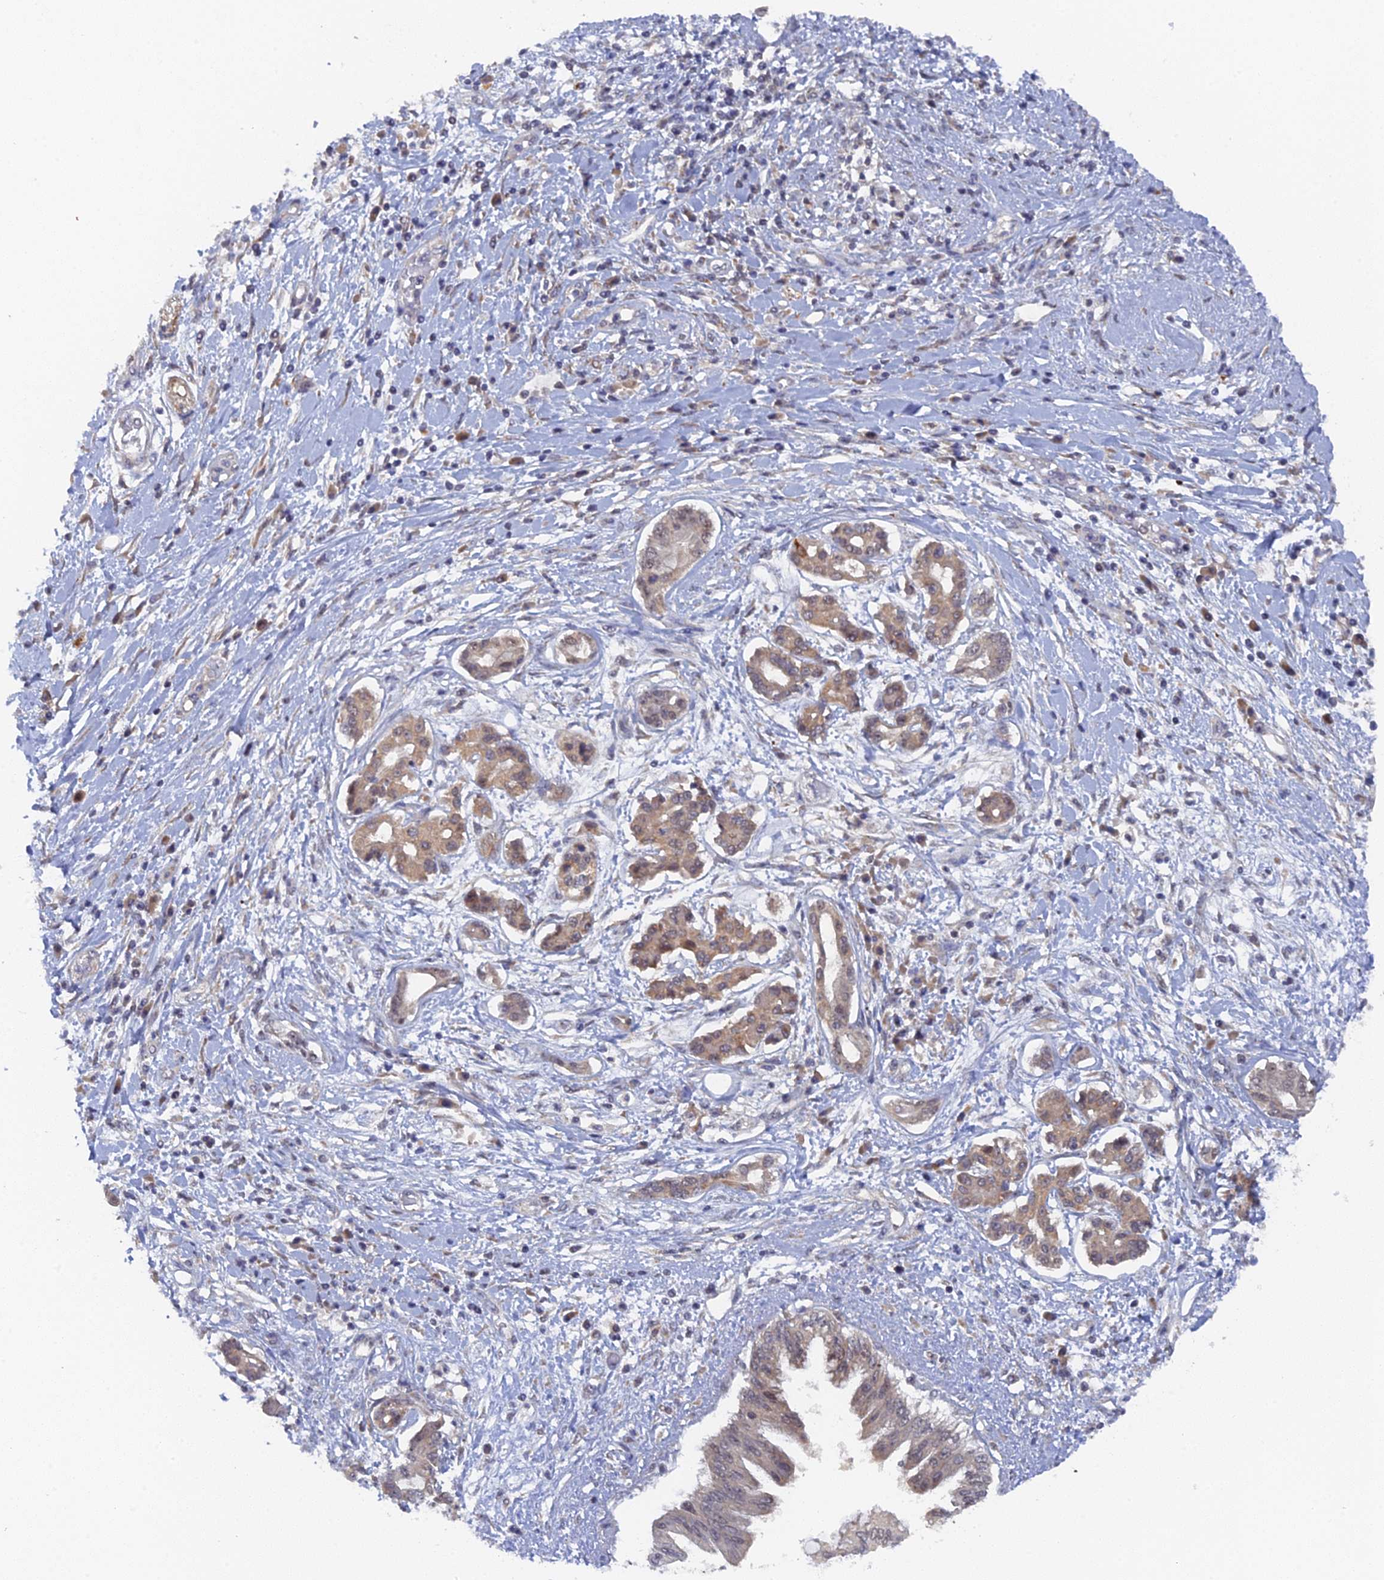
{"staining": {"intensity": "moderate", "quantity": ">75%", "location": "cytoplasmic/membranous"}, "tissue": "pancreatic cancer", "cell_type": "Tumor cells", "image_type": "cancer", "snomed": [{"axis": "morphology", "description": "Adenocarcinoma, NOS"}, {"axis": "topography", "description": "Pancreas"}], "caption": "Brown immunohistochemical staining in adenocarcinoma (pancreatic) demonstrates moderate cytoplasmic/membranous positivity in approximately >75% of tumor cells.", "gene": "MIGA2", "patient": {"sex": "female", "age": 56}}